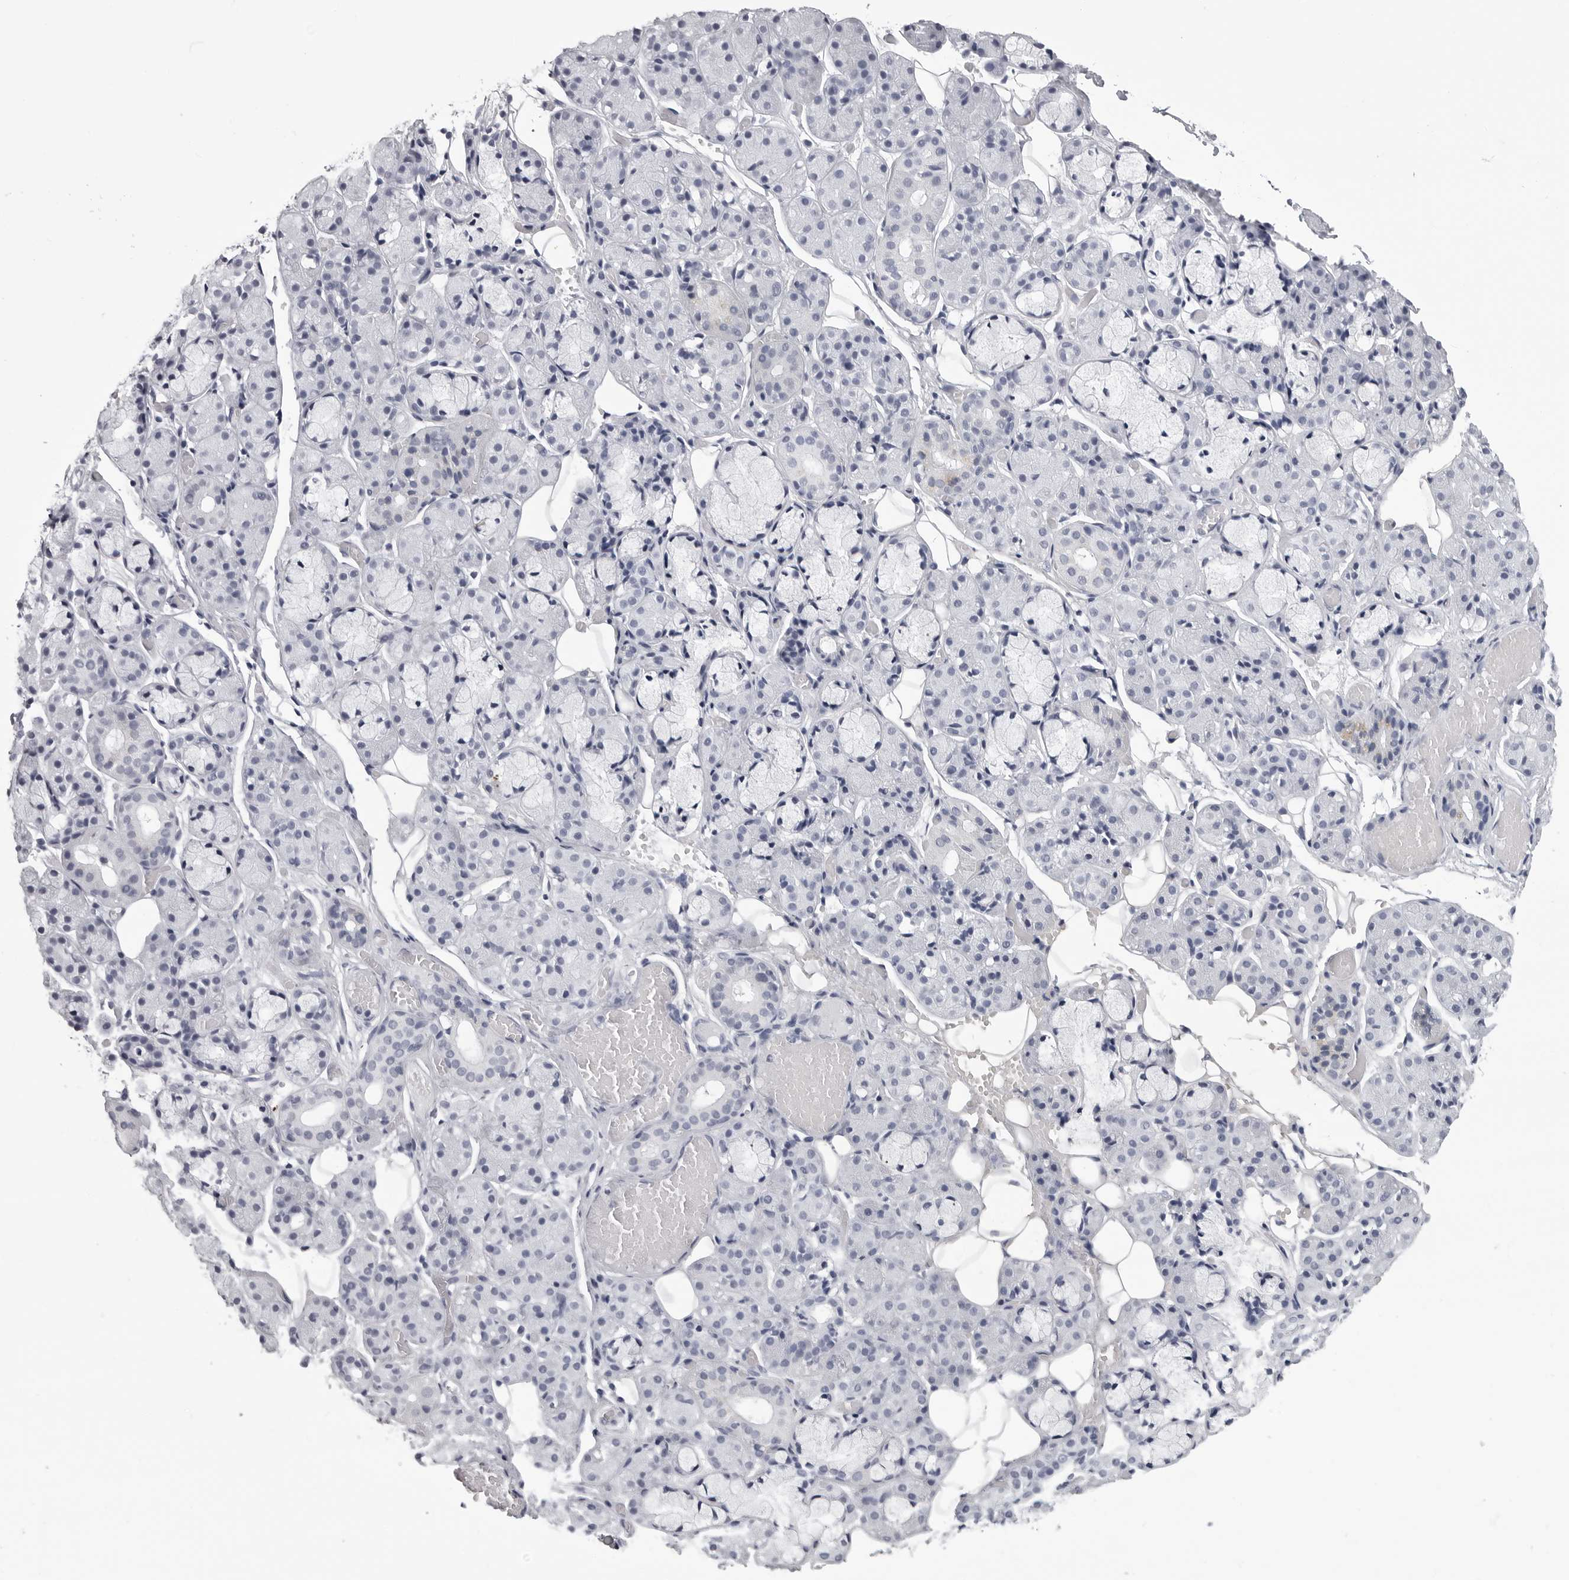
{"staining": {"intensity": "negative", "quantity": "none", "location": "none"}, "tissue": "salivary gland", "cell_type": "Glandular cells", "image_type": "normal", "snomed": [{"axis": "morphology", "description": "Normal tissue, NOS"}, {"axis": "topography", "description": "Salivary gland"}], "caption": "High magnification brightfield microscopy of unremarkable salivary gland stained with DAB (3,3'-diaminobenzidine) (brown) and counterstained with hematoxylin (blue): glandular cells show no significant staining. (DAB (3,3'-diaminobenzidine) IHC, high magnification).", "gene": "BPIFA1", "patient": {"sex": "male", "age": 63}}